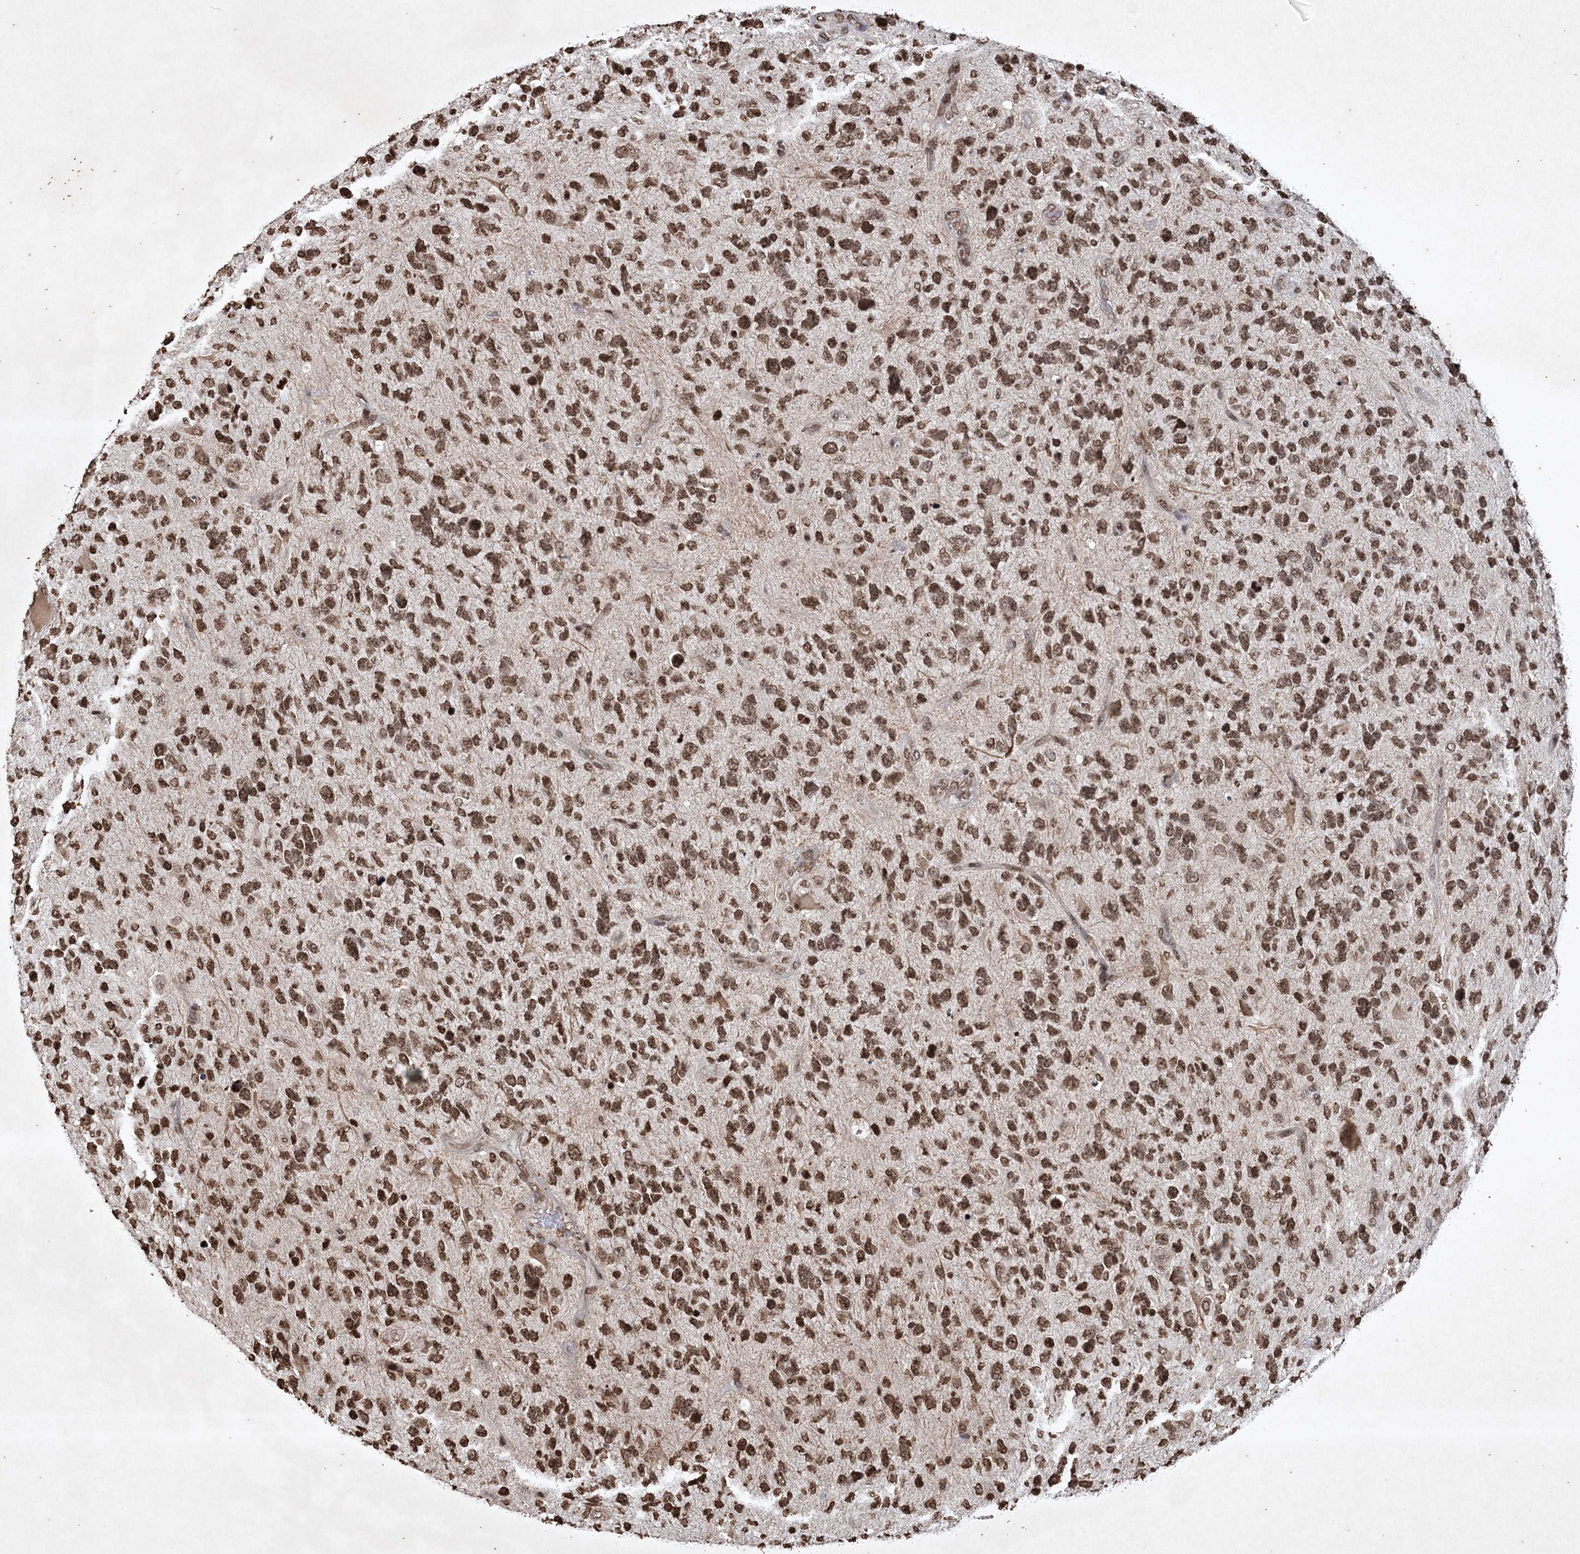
{"staining": {"intensity": "moderate", "quantity": ">75%", "location": "nuclear"}, "tissue": "glioma", "cell_type": "Tumor cells", "image_type": "cancer", "snomed": [{"axis": "morphology", "description": "Glioma, malignant, High grade"}, {"axis": "topography", "description": "Brain"}], "caption": "Moderate nuclear expression for a protein is present in approximately >75% of tumor cells of glioma using IHC.", "gene": "NEDD9", "patient": {"sex": "female", "age": 58}}